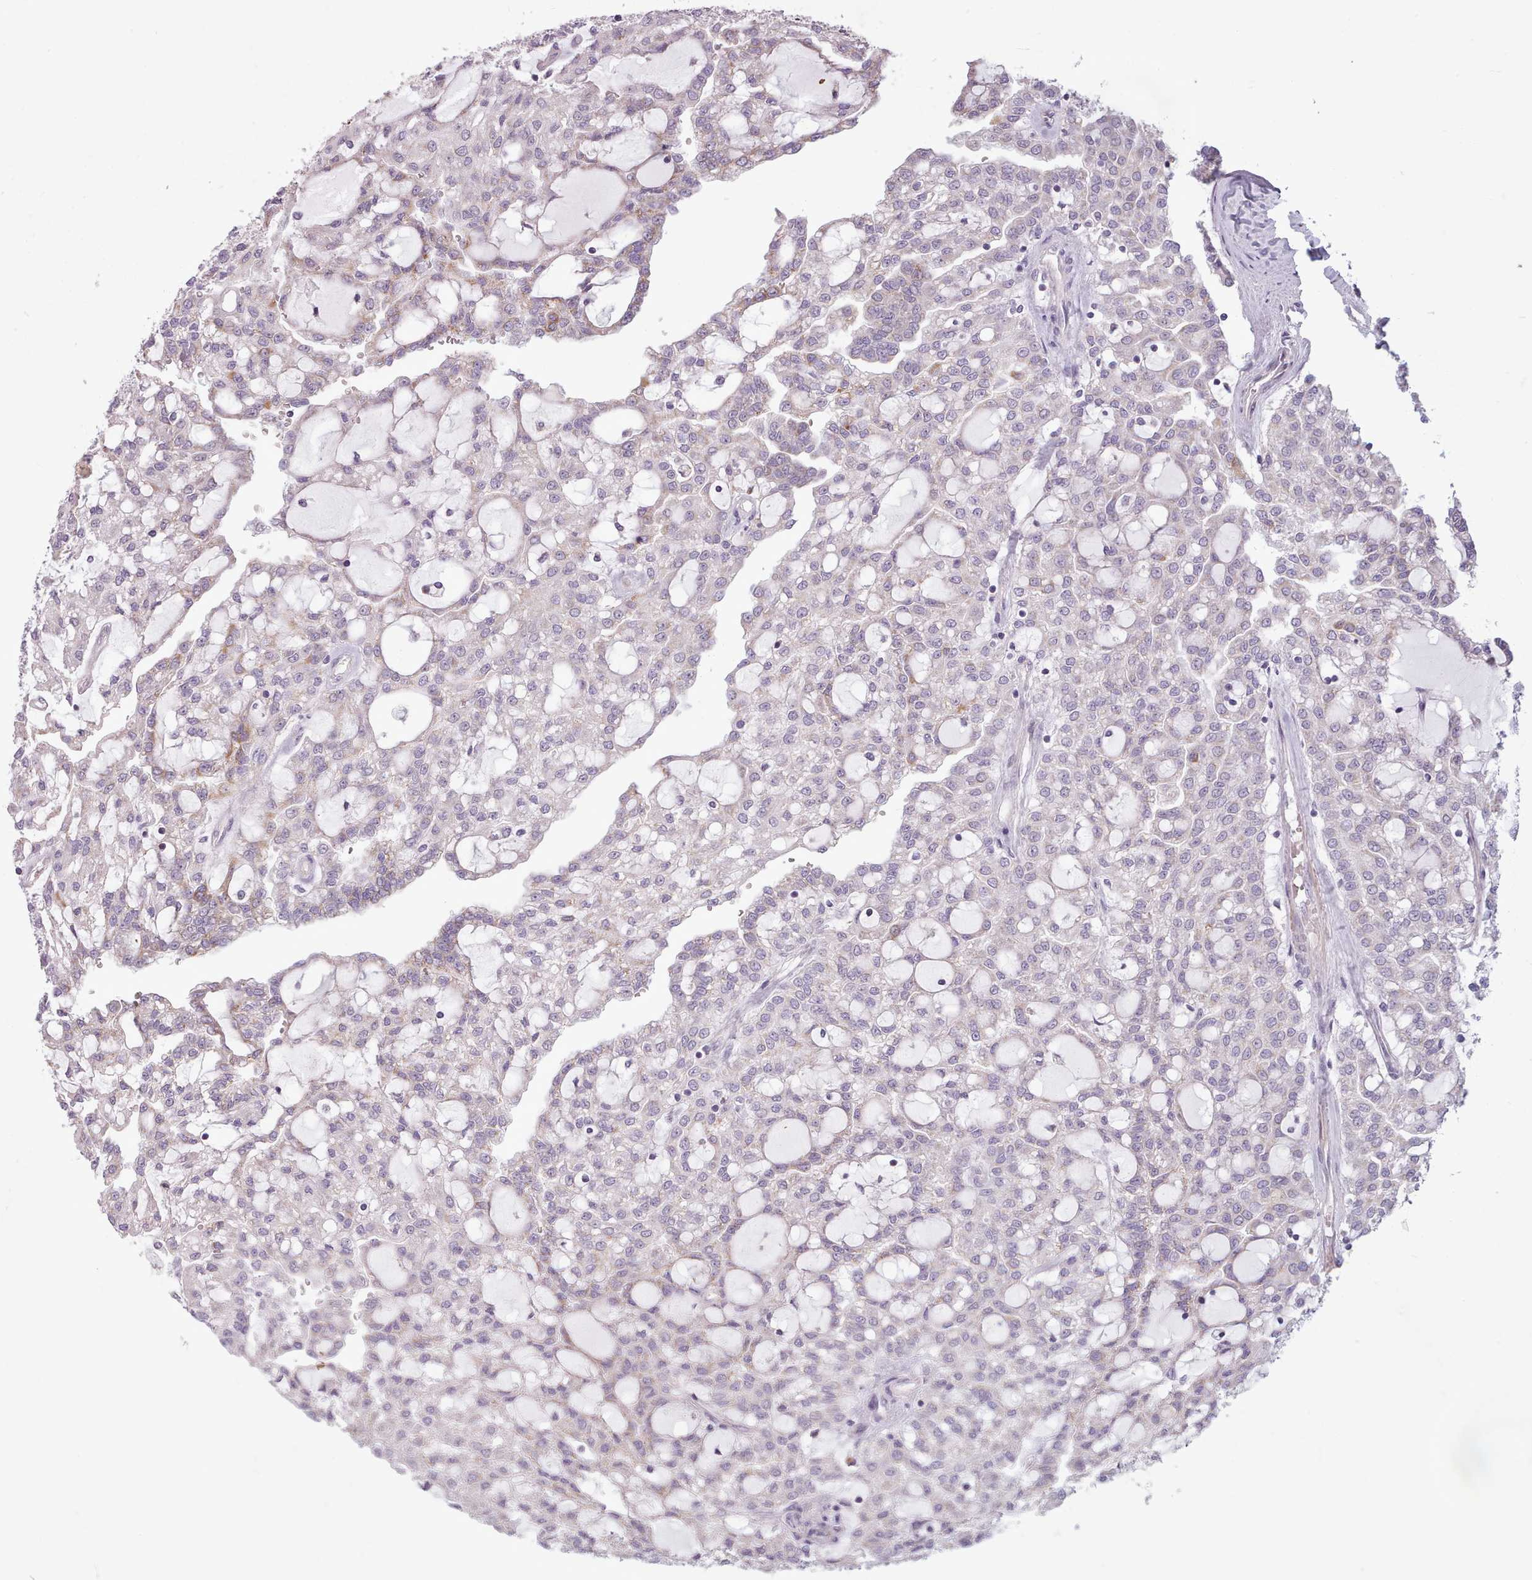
{"staining": {"intensity": "negative", "quantity": "none", "location": "none"}, "tissue": "renal cancer", "cell_type": "Tumor cells", "image_type": "cancer", "snomed": [{"axis": "morphology", "description": "Adenocarcinoma, NOS"}, {"axis": "topography", "description": "Kidney"}], "caption": "Tumor cells show no significant expression in renal cancer.", "gene": "AVL9", "patient": {"sex": "male", "age": 63}}